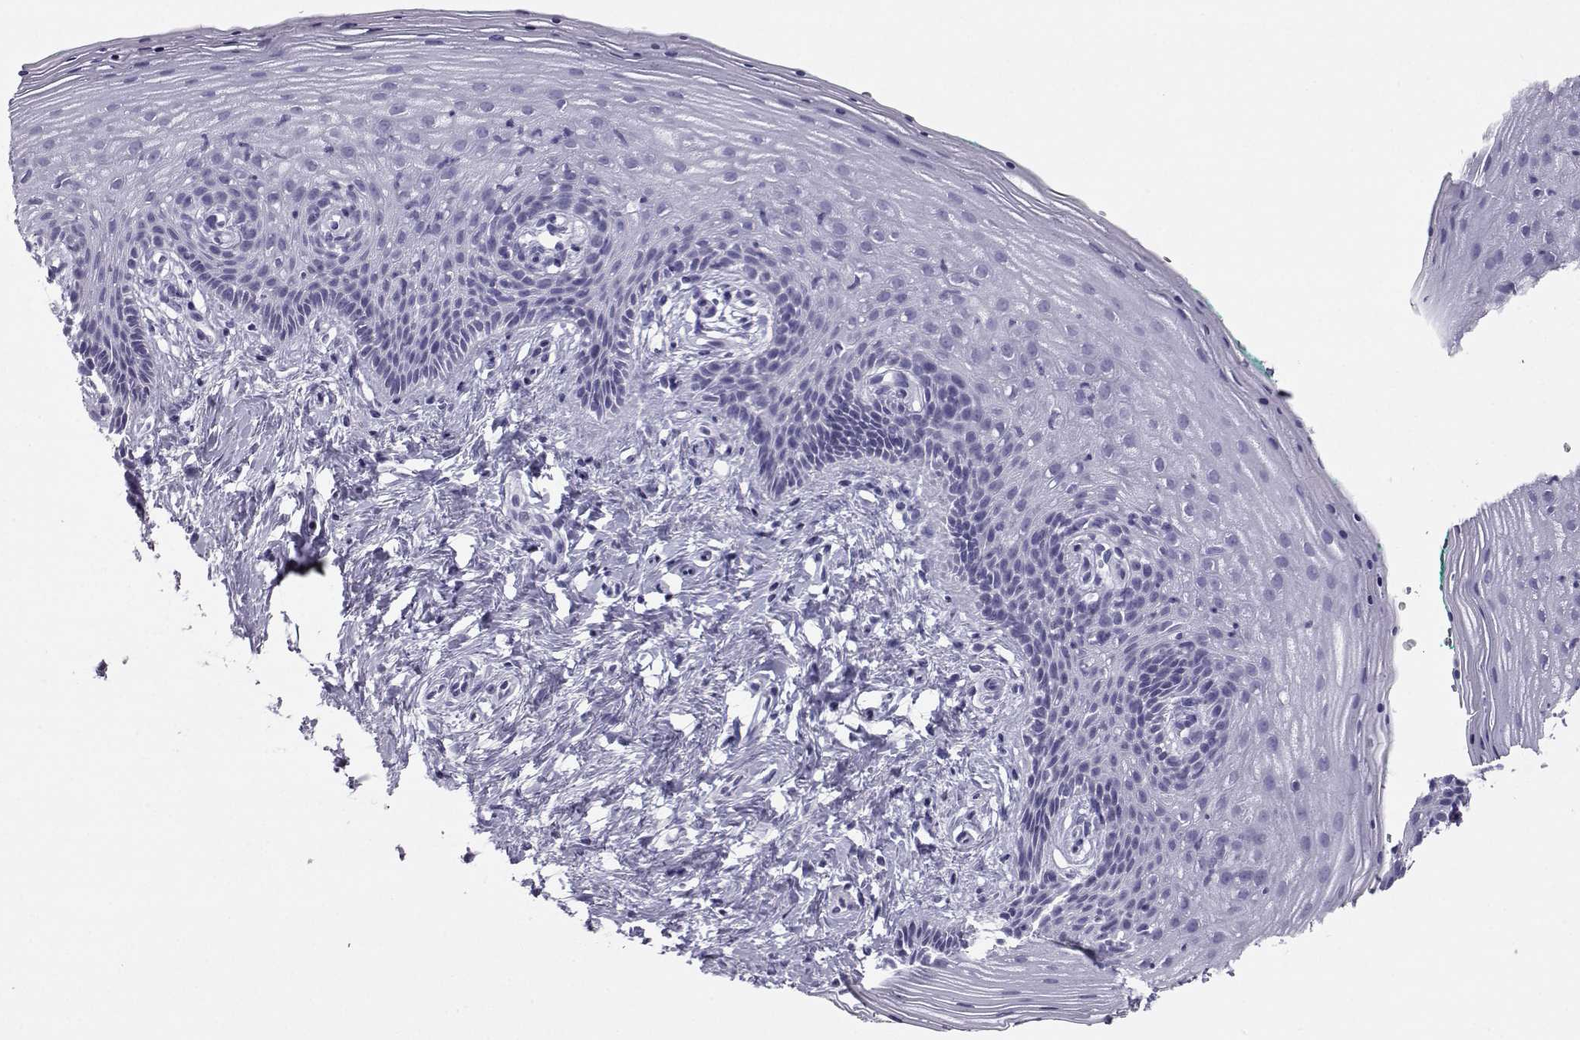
{"staining": {"intensity": "negative", "quantity": "none", "location": "none"}, "tissue": "vagina", "cell_type": "Squamous epithelial cells", "image_type": "normal", "snomed": [{"axis": "morphology", "description": "Normal tissue, NOS"}, {"axis": "topography", "description": "Vagina"}], "caption": "This is an immunohistochemistry histopathology image of benign human vagina. There is no staining in squamous epithelial cells.", "gene": "SST", "patient": {"sex": "female", "age": 45}}